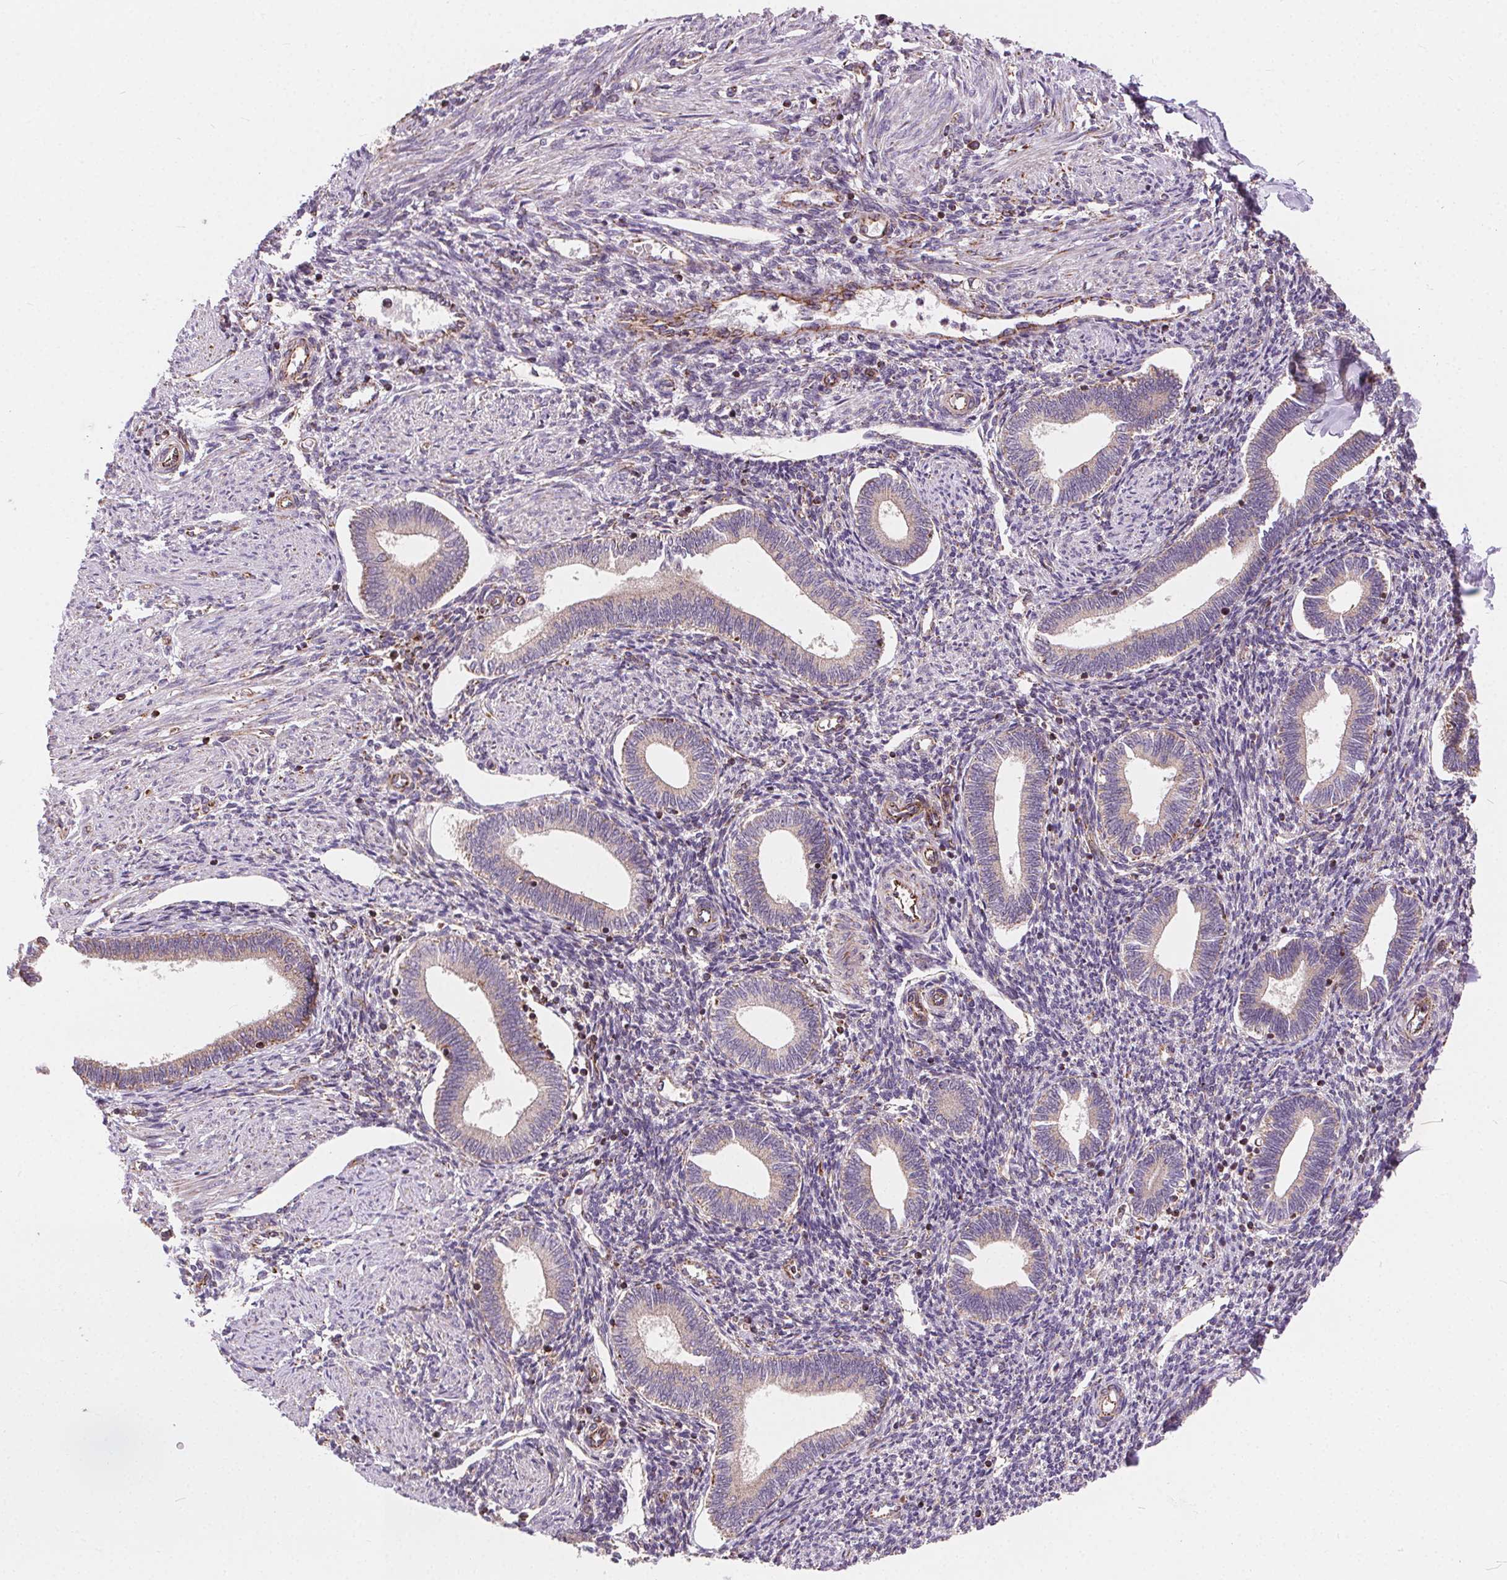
{"staining": {"intensity": "negative", "quantity": "none", "location": "none"}, "tissue": "endometrium", "cell_type": "Cells in endometrial stroma", "image_type": "normal", "snomed": [{"axis": "morphology", "description": "Normal tissue, NOS"}, {"axis": "topography", "description": "Endometrium"}], "caption": "DAB immunohistochemical staining of unremarkable human endometrium exhibits no significant positivity in cells in endometrial stroma.", "gene": "GOLT1B", "patient": {"sex": "female", "age": 42}}